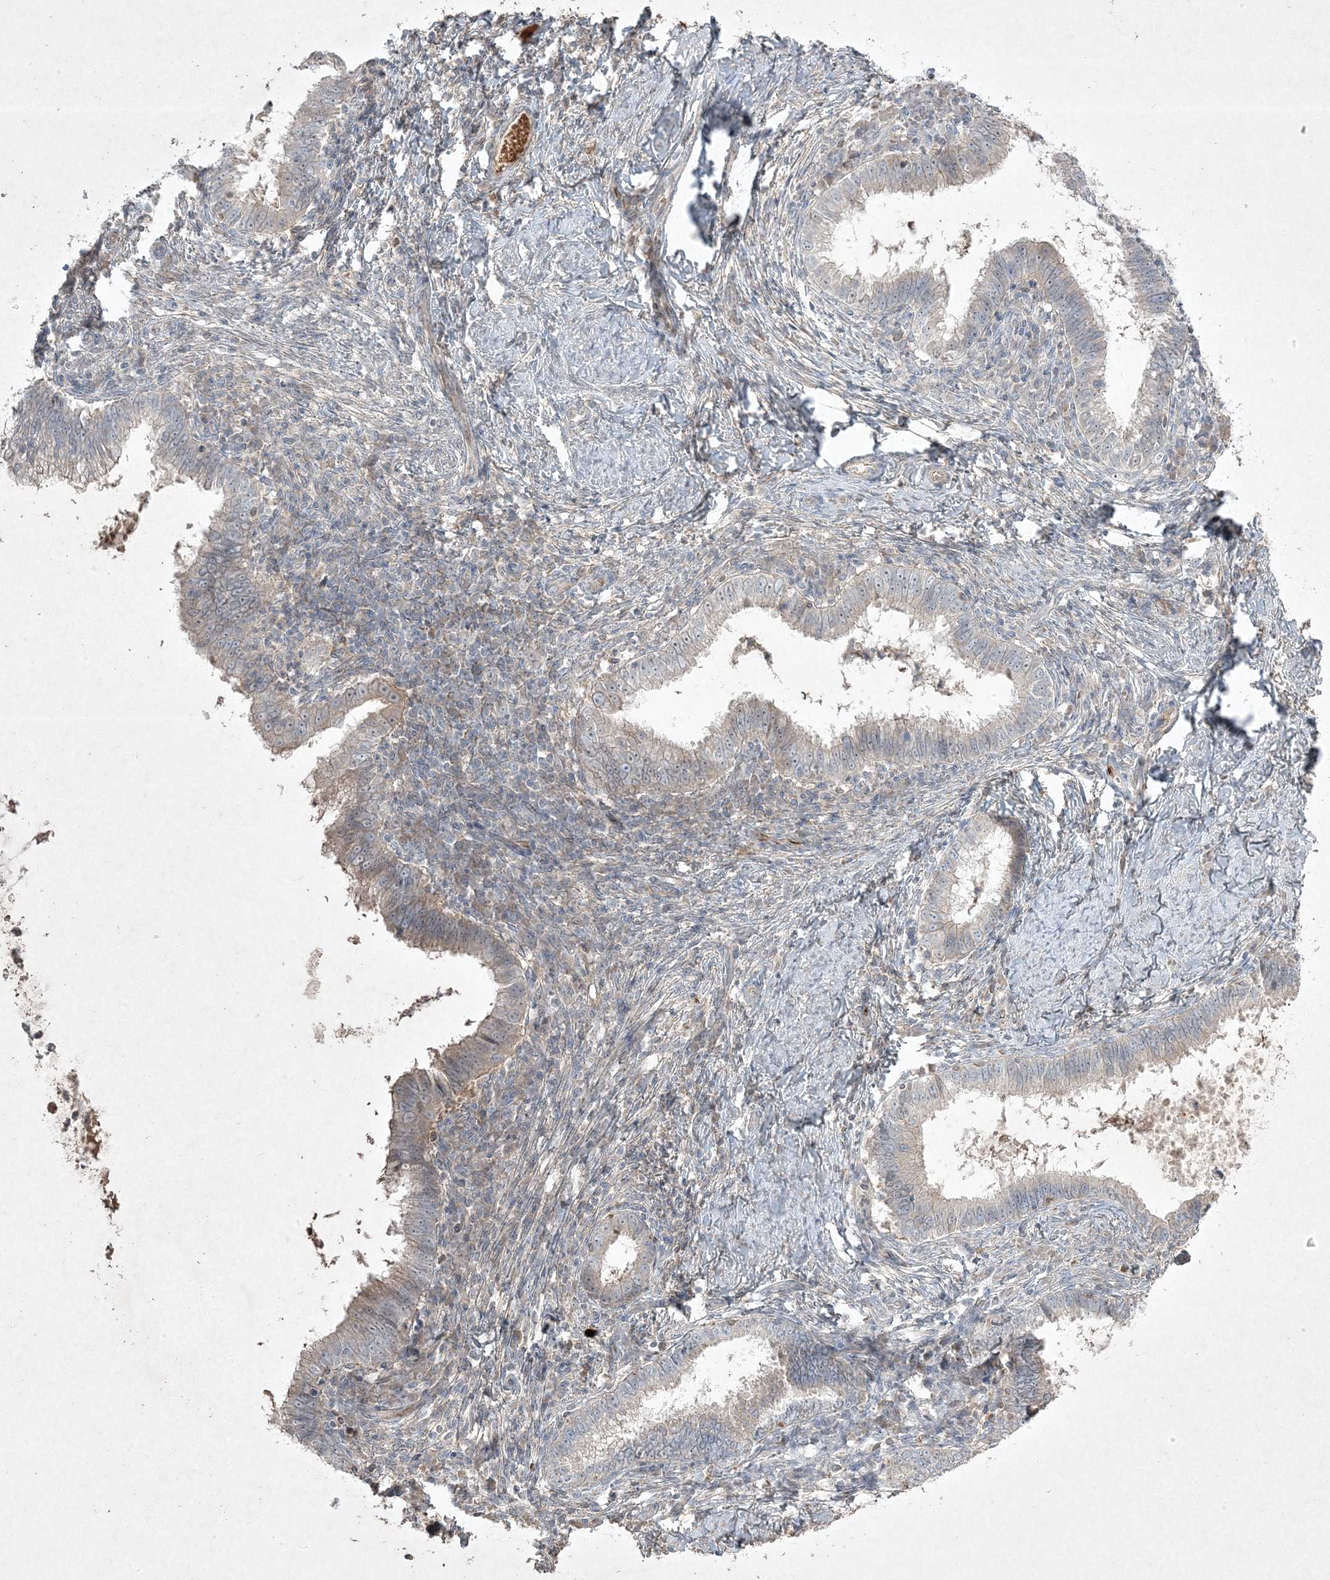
{"staining": {"intensity": "weak", "quantity": "<25%", "location": "cytoplasmic/membranous"}, "tissue": "cervical cancer", "cell_type": "Tumor cells", "image_type": "cancer", "snomed": [{"axis": "morphology", "description": "Adenocarcinoma, NOS"}, {"axis": "topography", "description": "Cervix"}], "caption": "Tumor cells are negative for brown protein staining in cervical cancer (adenocarcinoma).", "gene": "RGL4", "patient": {"sex": "female", "age": 36}}